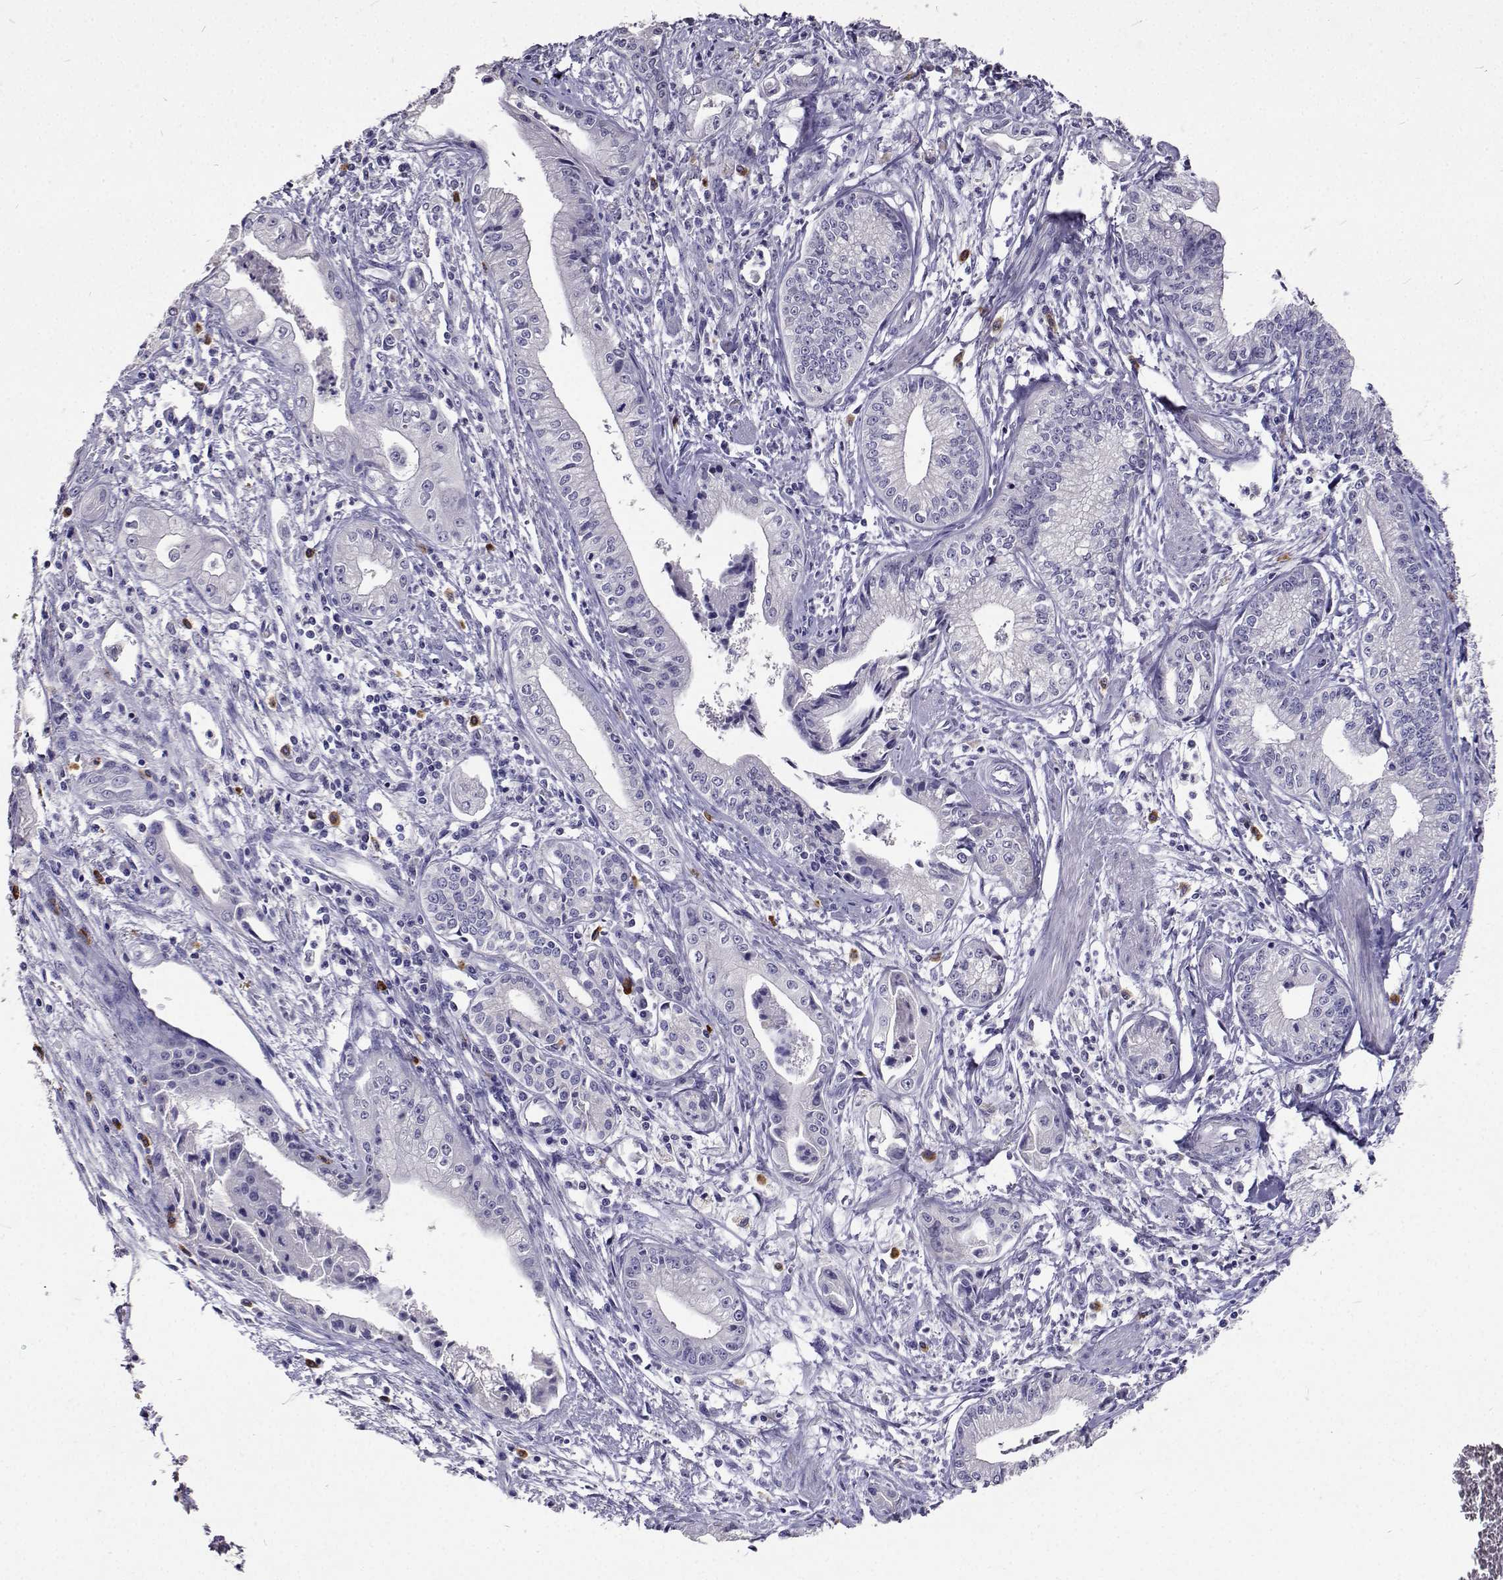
{"staining": {"intensity": "negative", "quantity": "none", "location": "none"}, "tissue": "pancreatic cancer", "cell_type": "Tumor cells", "image_type": "cancer", "snomed": [{"axis": "morphology", "description": "Adenocarcinoma, NOS"}, {"axis": "topography", "description": "Pancreas"}], "caption": "Immunohistochemical staining of human pancreatic adenocarcinoma reveals no significant positivity in tumor cells.", "gene": "CFAP44", "patient": {"sex": "female", "age": 65}}